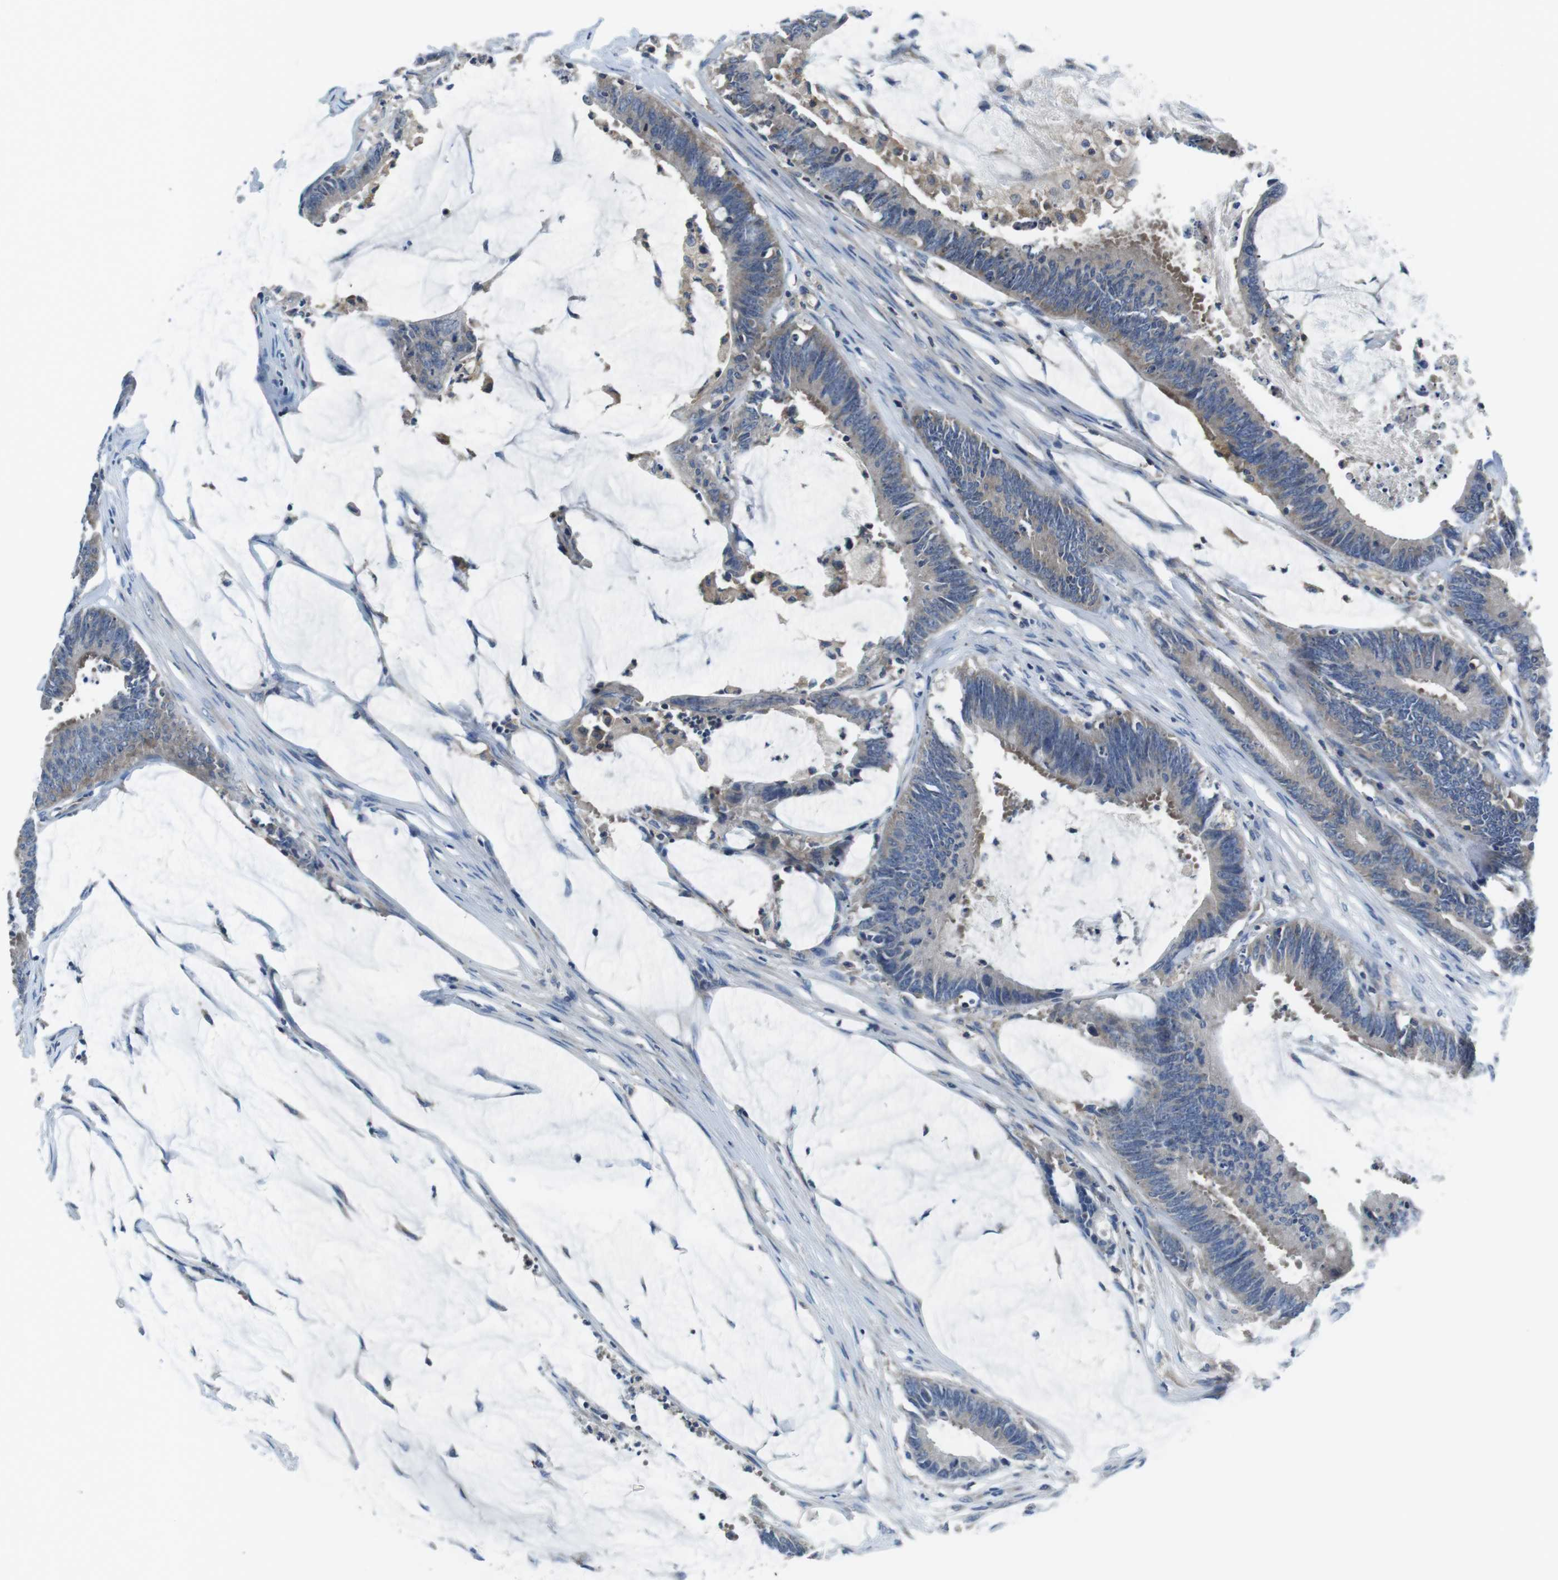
{"staining": {"intensity": "negative", "quantity": "none", "location": "none"}, "tissue": "colorectal cancer", "cell_type": "Tumor cells", "image_type": "cancer", "snomed": [{"axis": "morphology", "description": "Adenocarcinoma, NOS"}, {"axis": "topography", "description": "Rectum"}], "caption": "The image demonstrates no staining of tumor cells in colorectal cancer (adenocarcinoma).", "gene": "PIK3CD", "patient": {"sex": "female", "age": 66}}